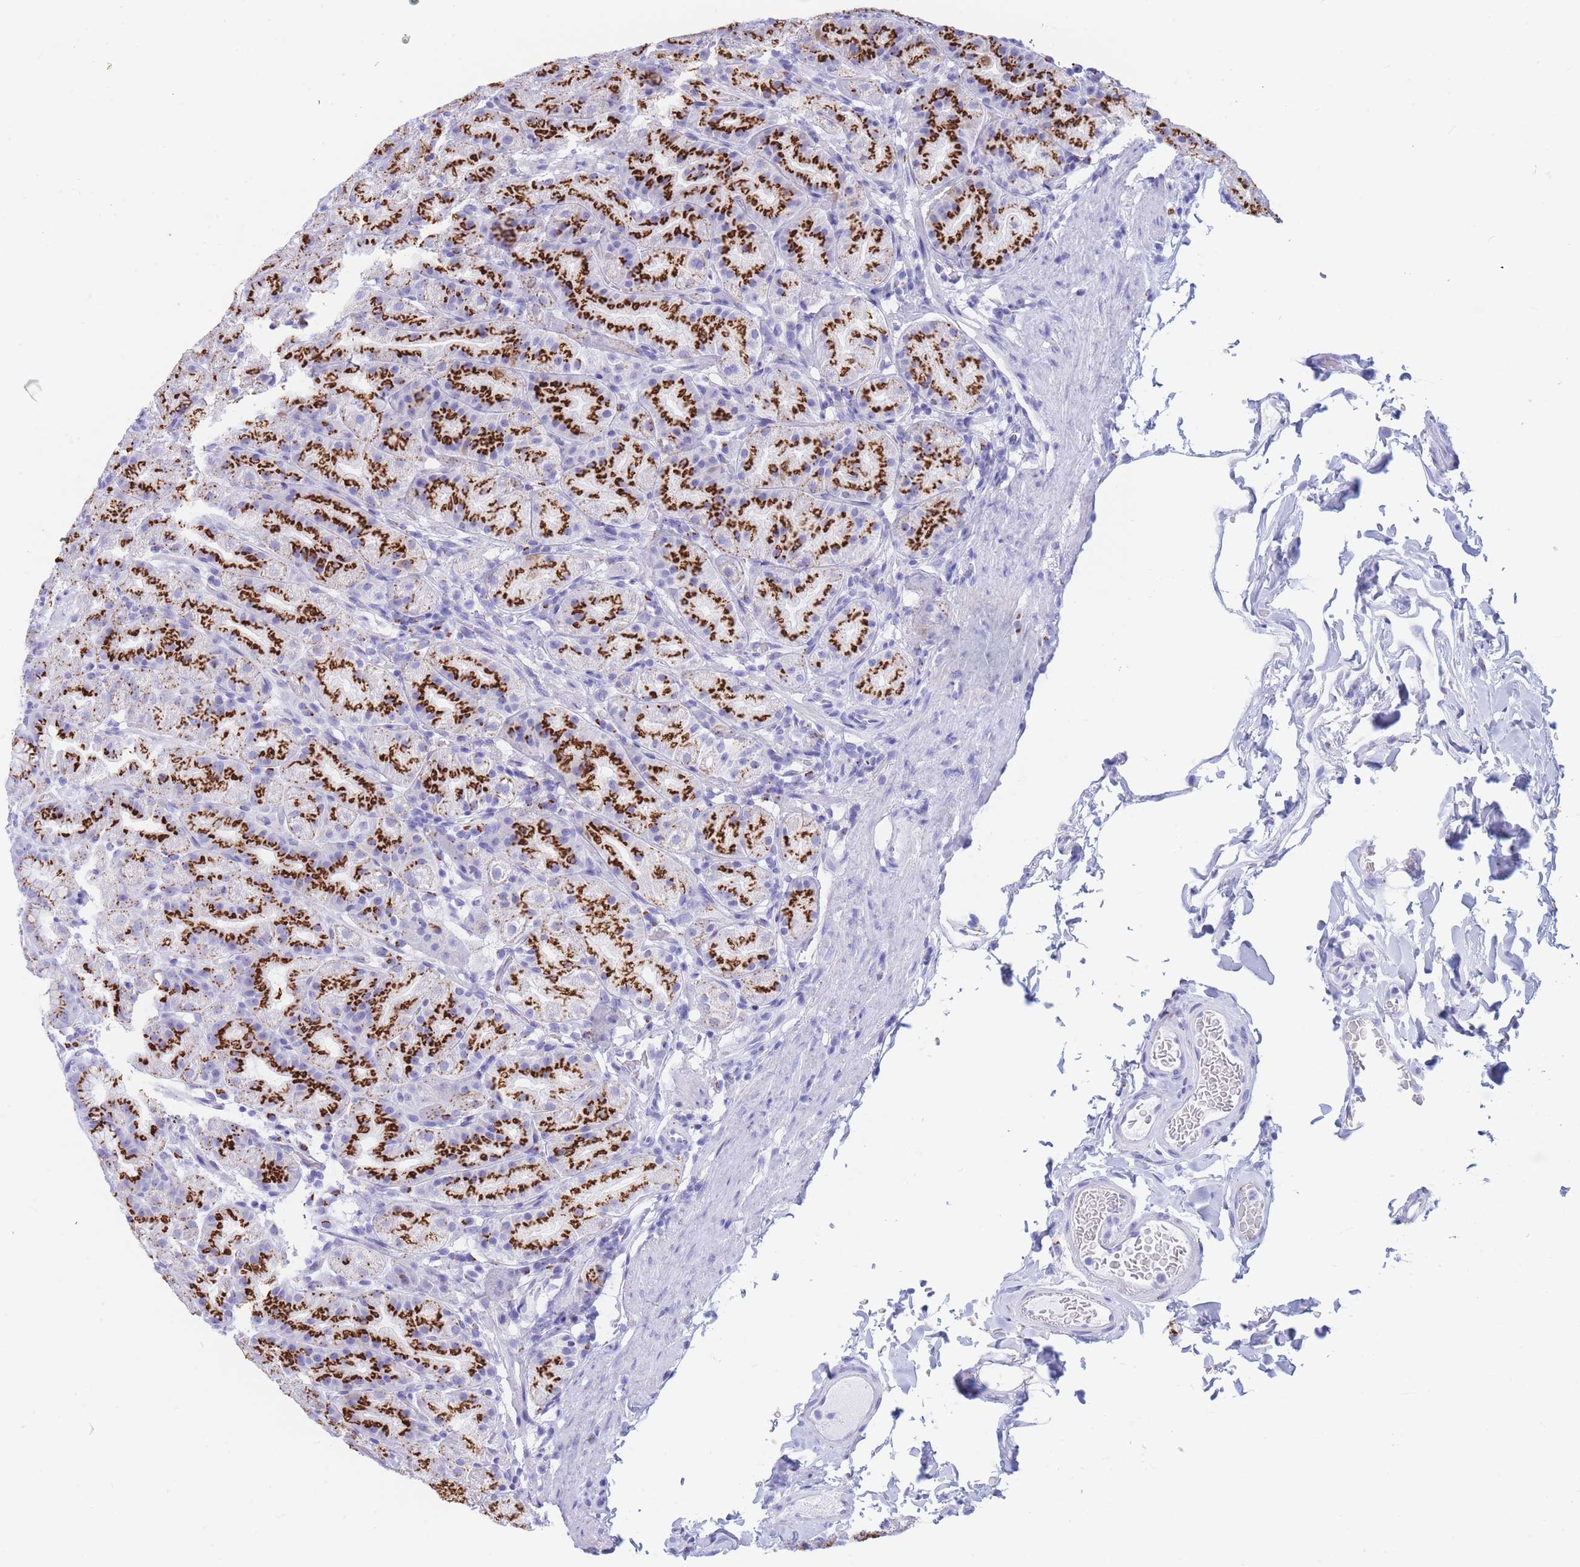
{"staining": {"intensity": "strong", "quantity": ">75%", "location": "cytoplasmic/membranous"}, "tissue": "stomach", "cell_type": "Glandular cells", "image_type": "normal", "snomed": [{"axis": "morphology", "description": "Normal tissue, NOS"}, {"axis": "topography", "description": "Stomach, upper"}, {"axis": "topography", "description": "Stomach"}], "caption": "An immunohistochemistry micrograph of normal tissue is shown. Protein staining in brown shows strong cytoplasmic/membranous positivity in stomach within glandular cells.", "gene": "FAM3C", "patient": {"sex": "male", "age": 68}}